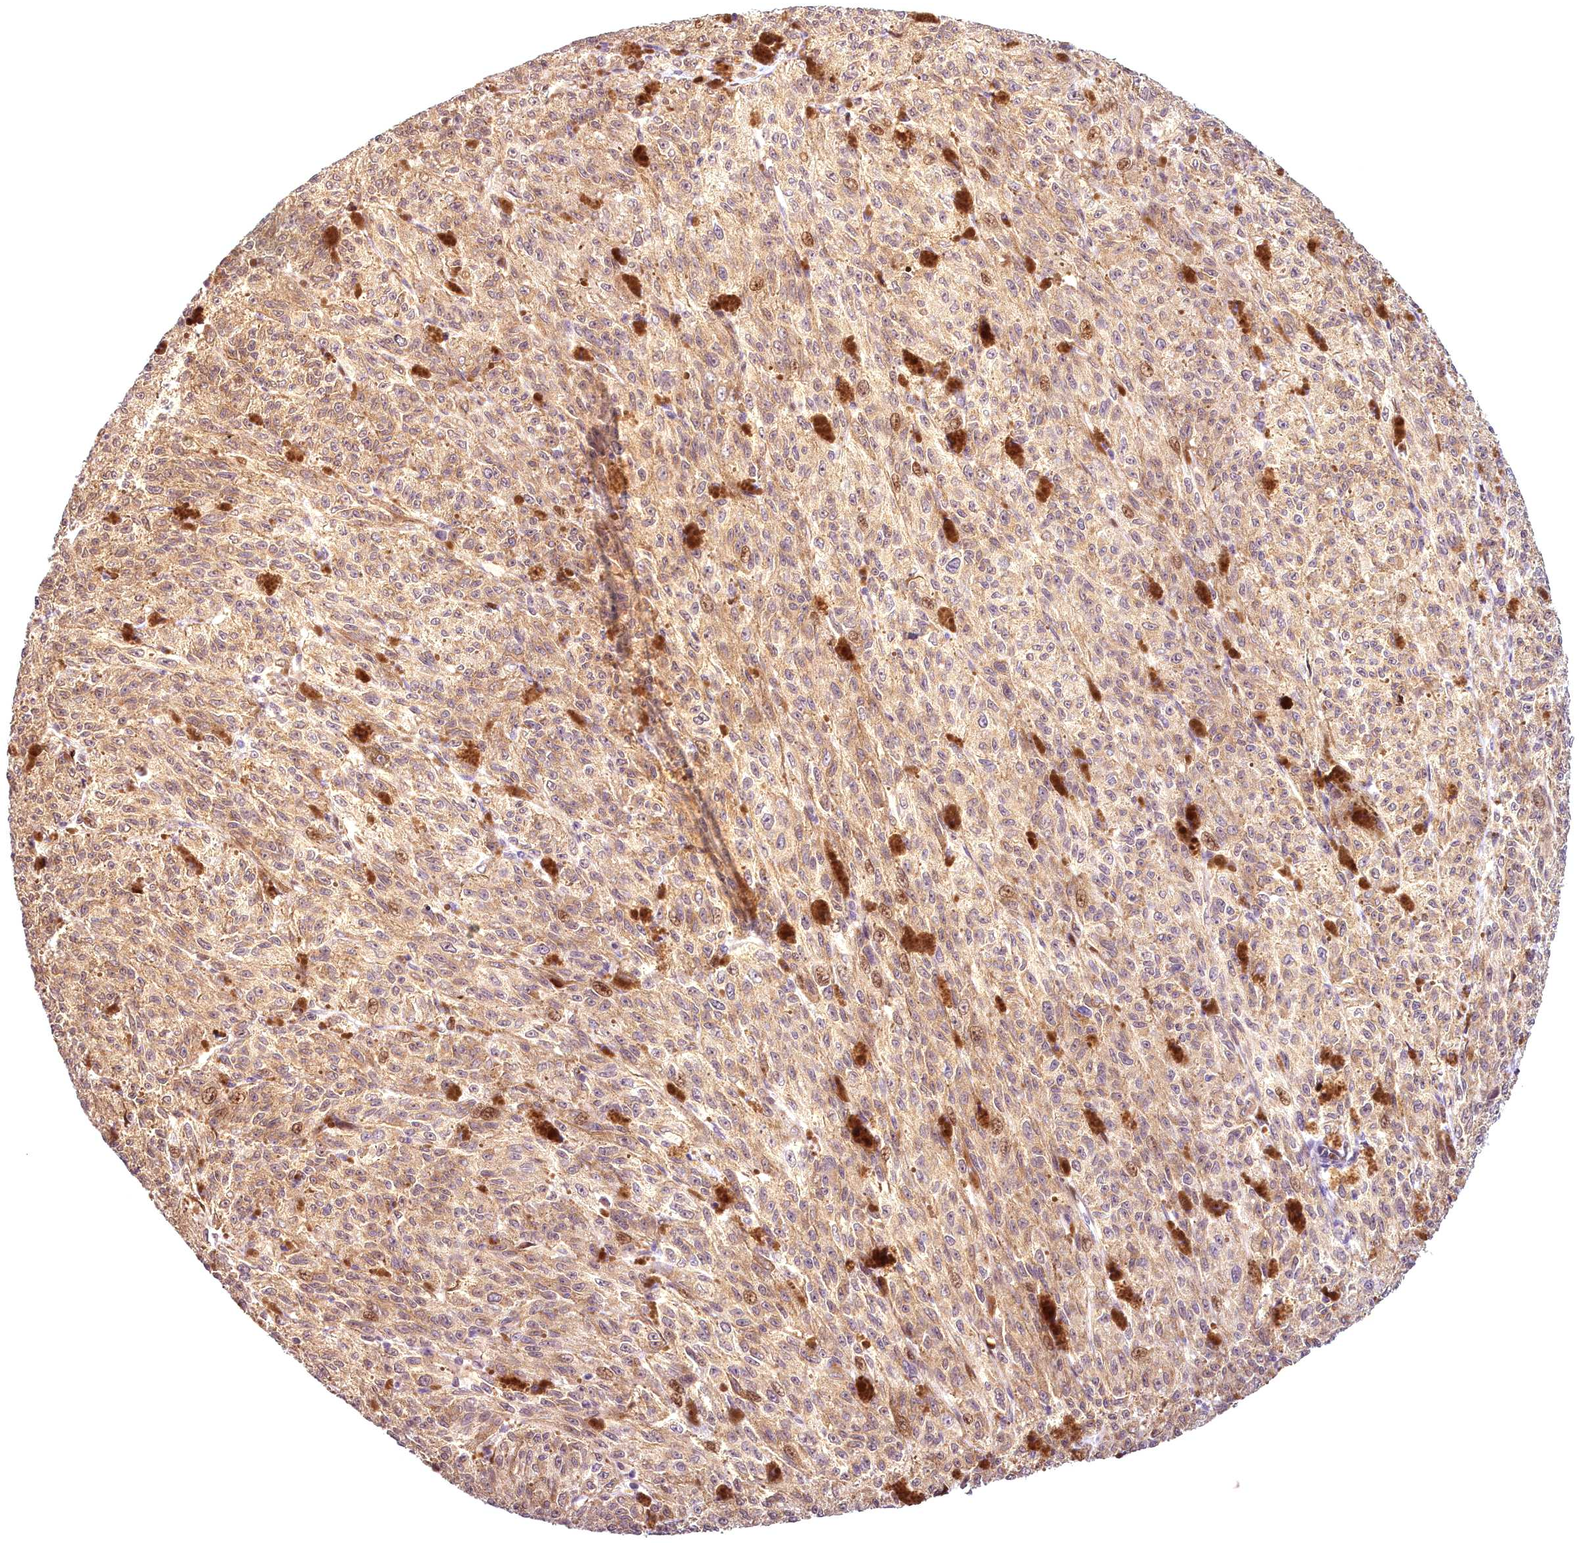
{"staining": {"intensity": "weak", "quantity": ">75%", "location": "cytoplasmic/membranous,nuclear"}, "tissue": "melanoma", "cell_type": "Tumor cells", "image_type": "cancer", "snomed": [{"axis": "morphology", "description": "Malignant melanoma, NOS"}, {"axis": "topography", "description": "Skin"}], "caption": "Melanoma stained with a brown dye exhibits weak cytoplasmic/membranous and nuclear positive positivity in about >75% of tumor cells.", "gene": "AP1M1", "patient": {"sex": "female", "age": 52}}